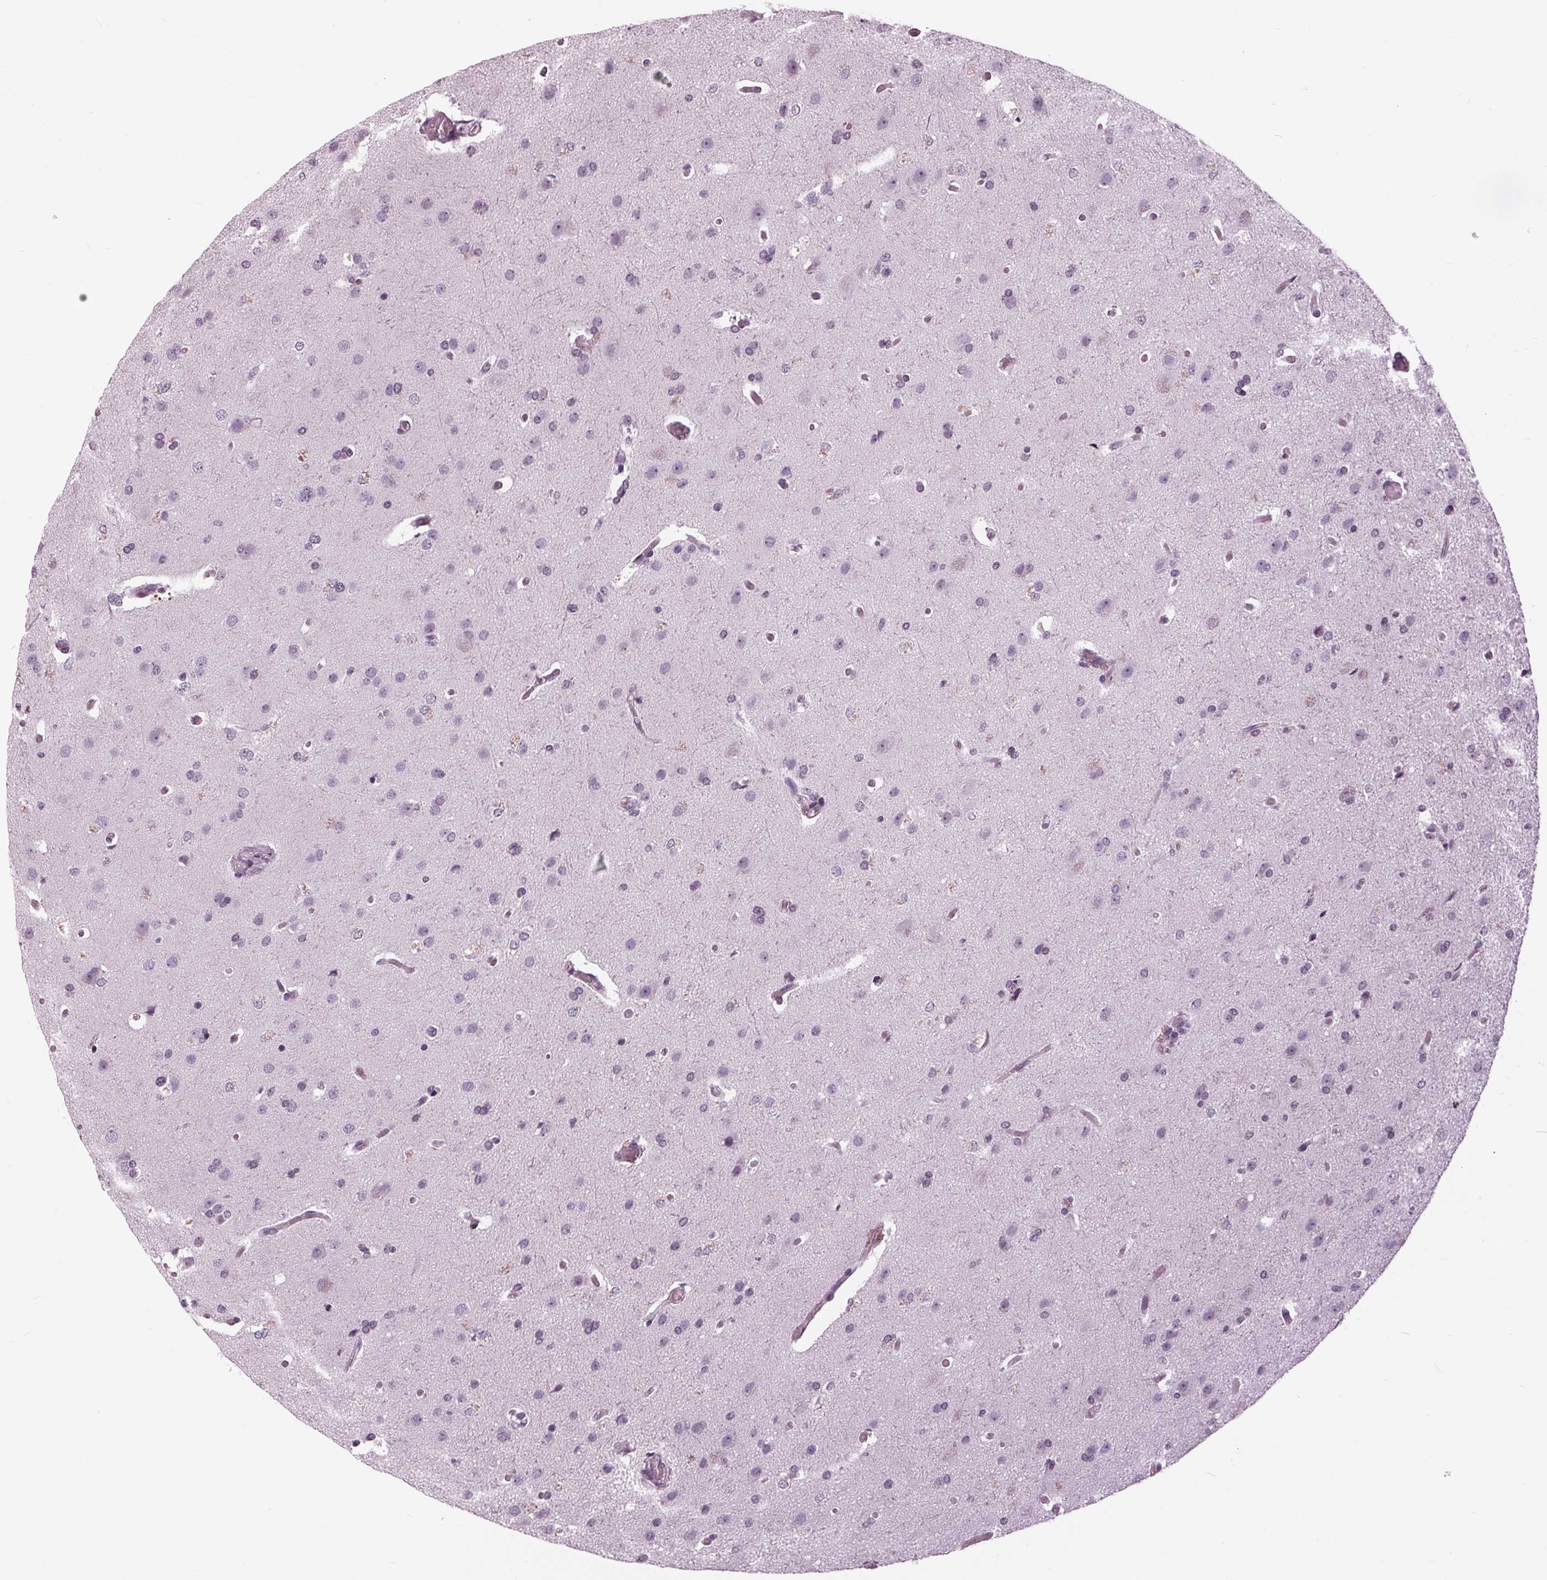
{"staining": {"intensity": "negative", "quantity": "none", "location": "none"}, "tissue": "glioma", "cell_type": "Tumor cells", "image_type": "cancer", "snomed": [{"axis": "morphology", "description": "Glioma, malignant, High grade"}, {"axis": "topography", "description": "Brain"}], "caption": "Glioma was stained to show a protein in brown. There is no significant positivity in tumor cells.", "gene": "SLC9A4", "patient": {"sex": "male", "age": 68}}